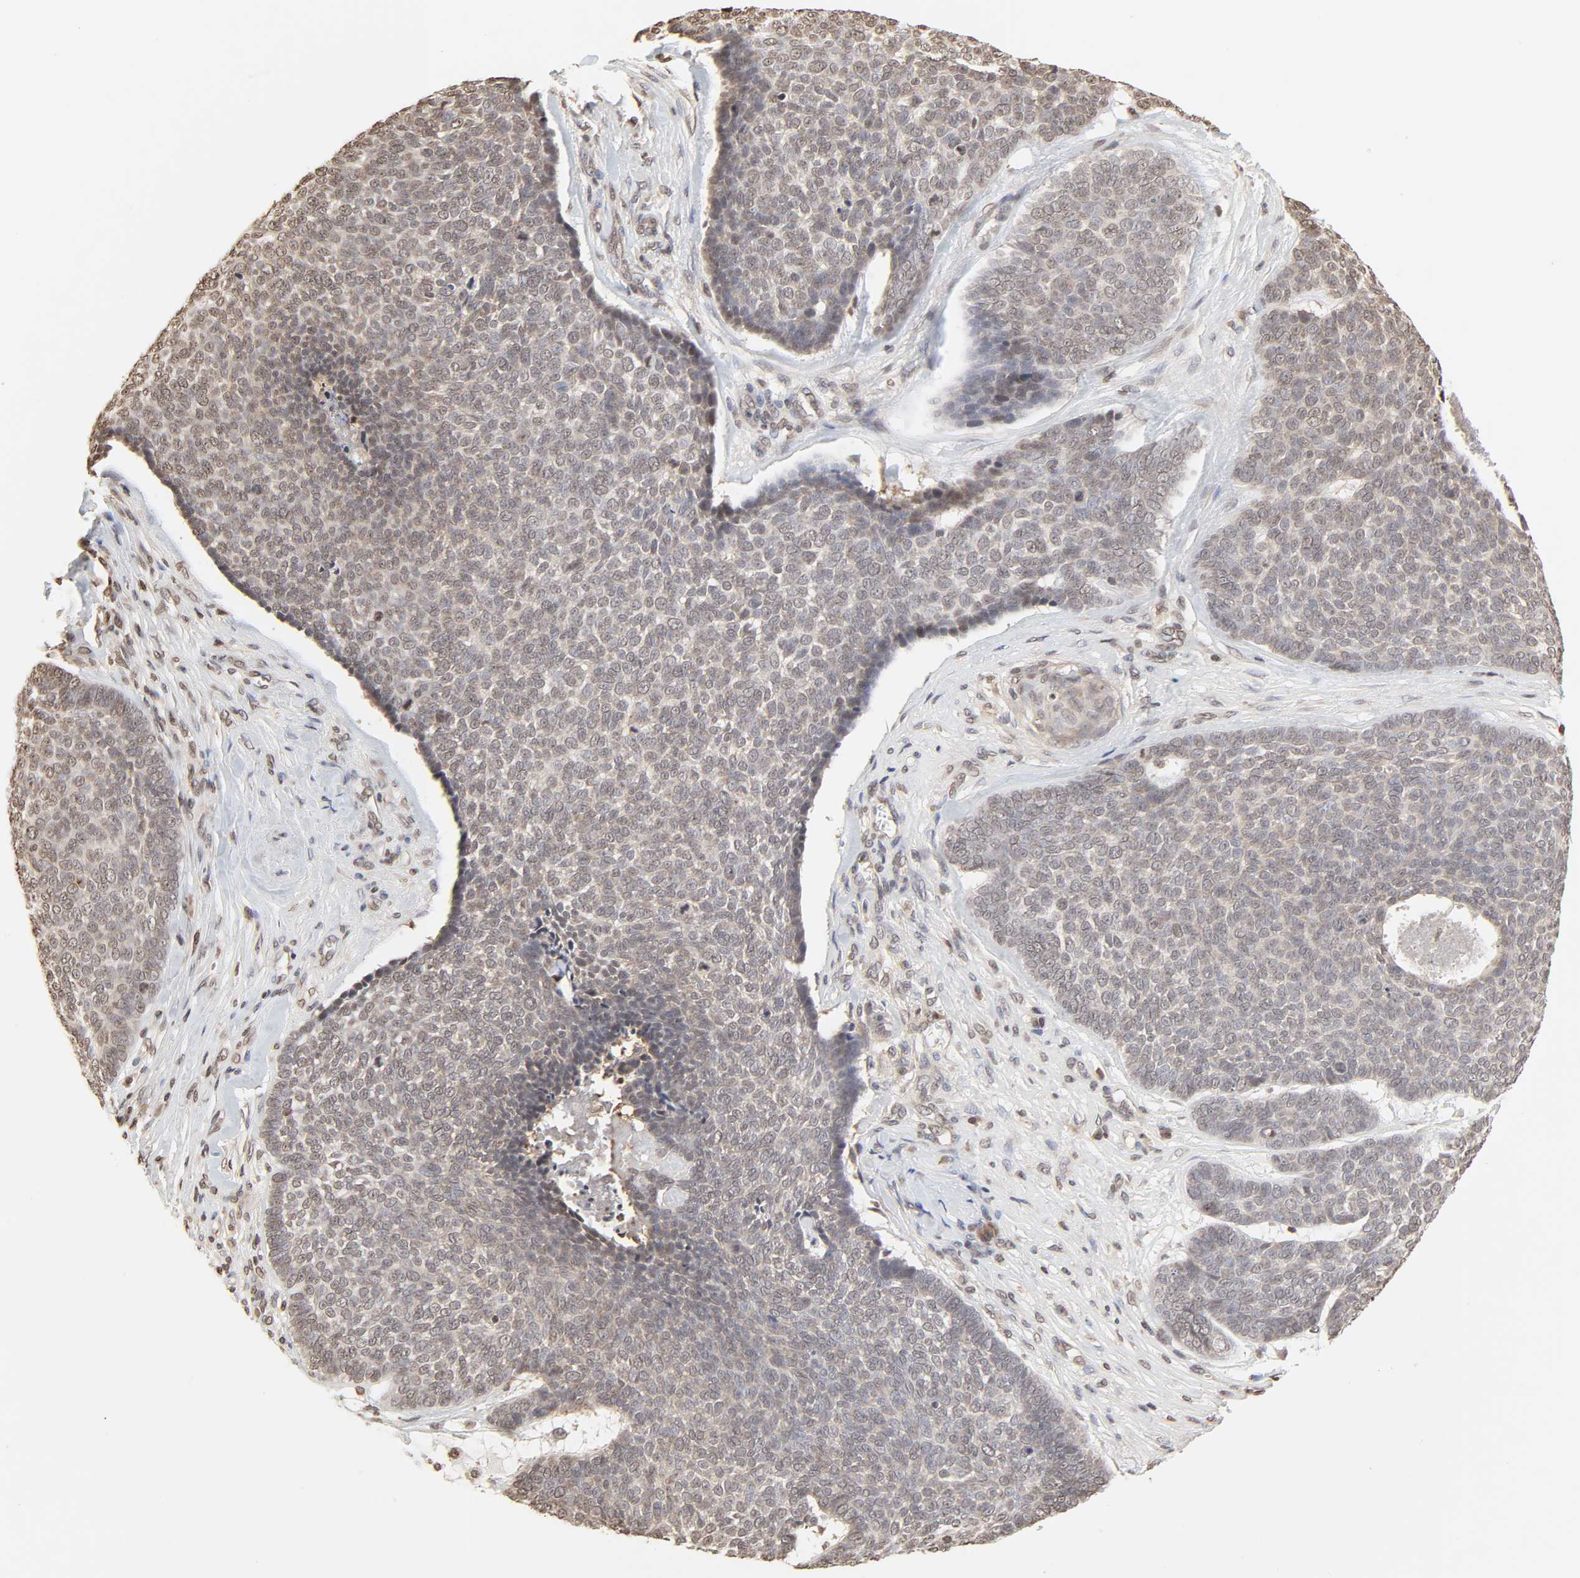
{"staining": {"intensity": "weak", "quantity": "25%-75%", "location": "cytoplasmic/membranous,nuclear"}, "tissue": "skin cancer", "cell_type": "Tumor cells", "image_type": "cancer", "snomed": [{"axis": "morphology", "description": "Basal cell carcinoma"}, {"axis": "topography", "description": "Skin"}], "caption": "High-magnification brightfield microscopy of skin basal cell carcinoma stained with DAB (3,3'-diaminobenzidine) (brown) and counterstained with hematoxylin (blue). tumor cells exhibit weak cytoplasmic/membranous and nuclear expression is seen in approximately25%-75% of cells.", "gene": "TBL1X", "patient": {"sex": "male", "age": 84}}